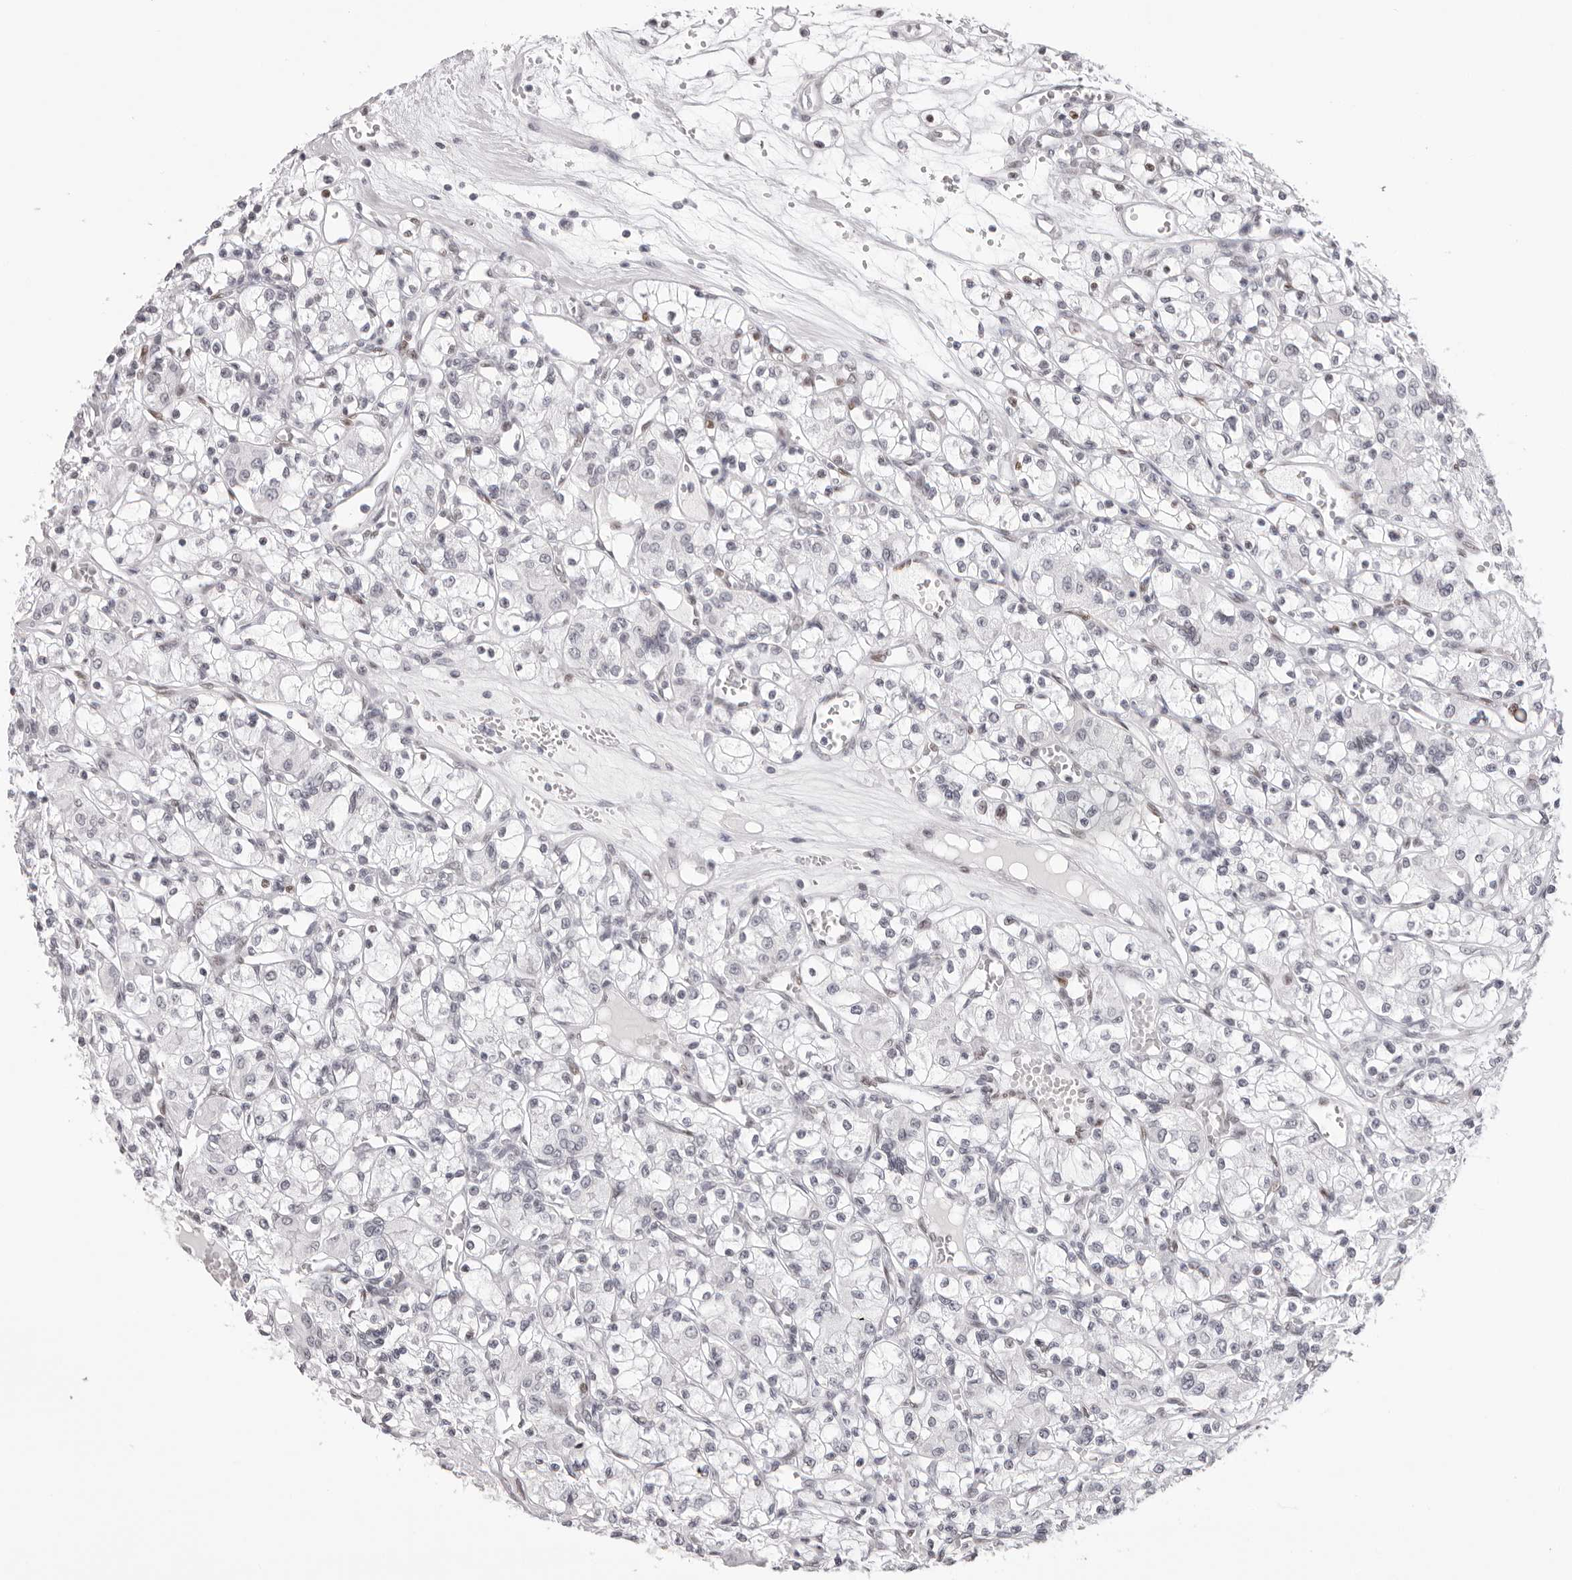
{"staining": {"intensity": "negative", "quantity": "none", "location": "none"}, "tissue": "renal cancer", "cell_type": "Tumor cells", "image_type": "cancer", "snomed": [{"axis": "morphology", "description": "Adenocarcinoma, NOS"}, {"axis": "topography", "description": "Kidney"}], "caption": "This is a photomicrograph of immunohistochemistry (IHC) staining of renal cancer (adenocarcinoma), which shows no positivity in tumor cells. Brightfield microscopy of immunohistochemistry (IHC) stained with DAB (brown) and hematoxylin (blue), captured at high magnification.", "gene": "MAFK", "patient": {"sex": "female", "age": 59}}